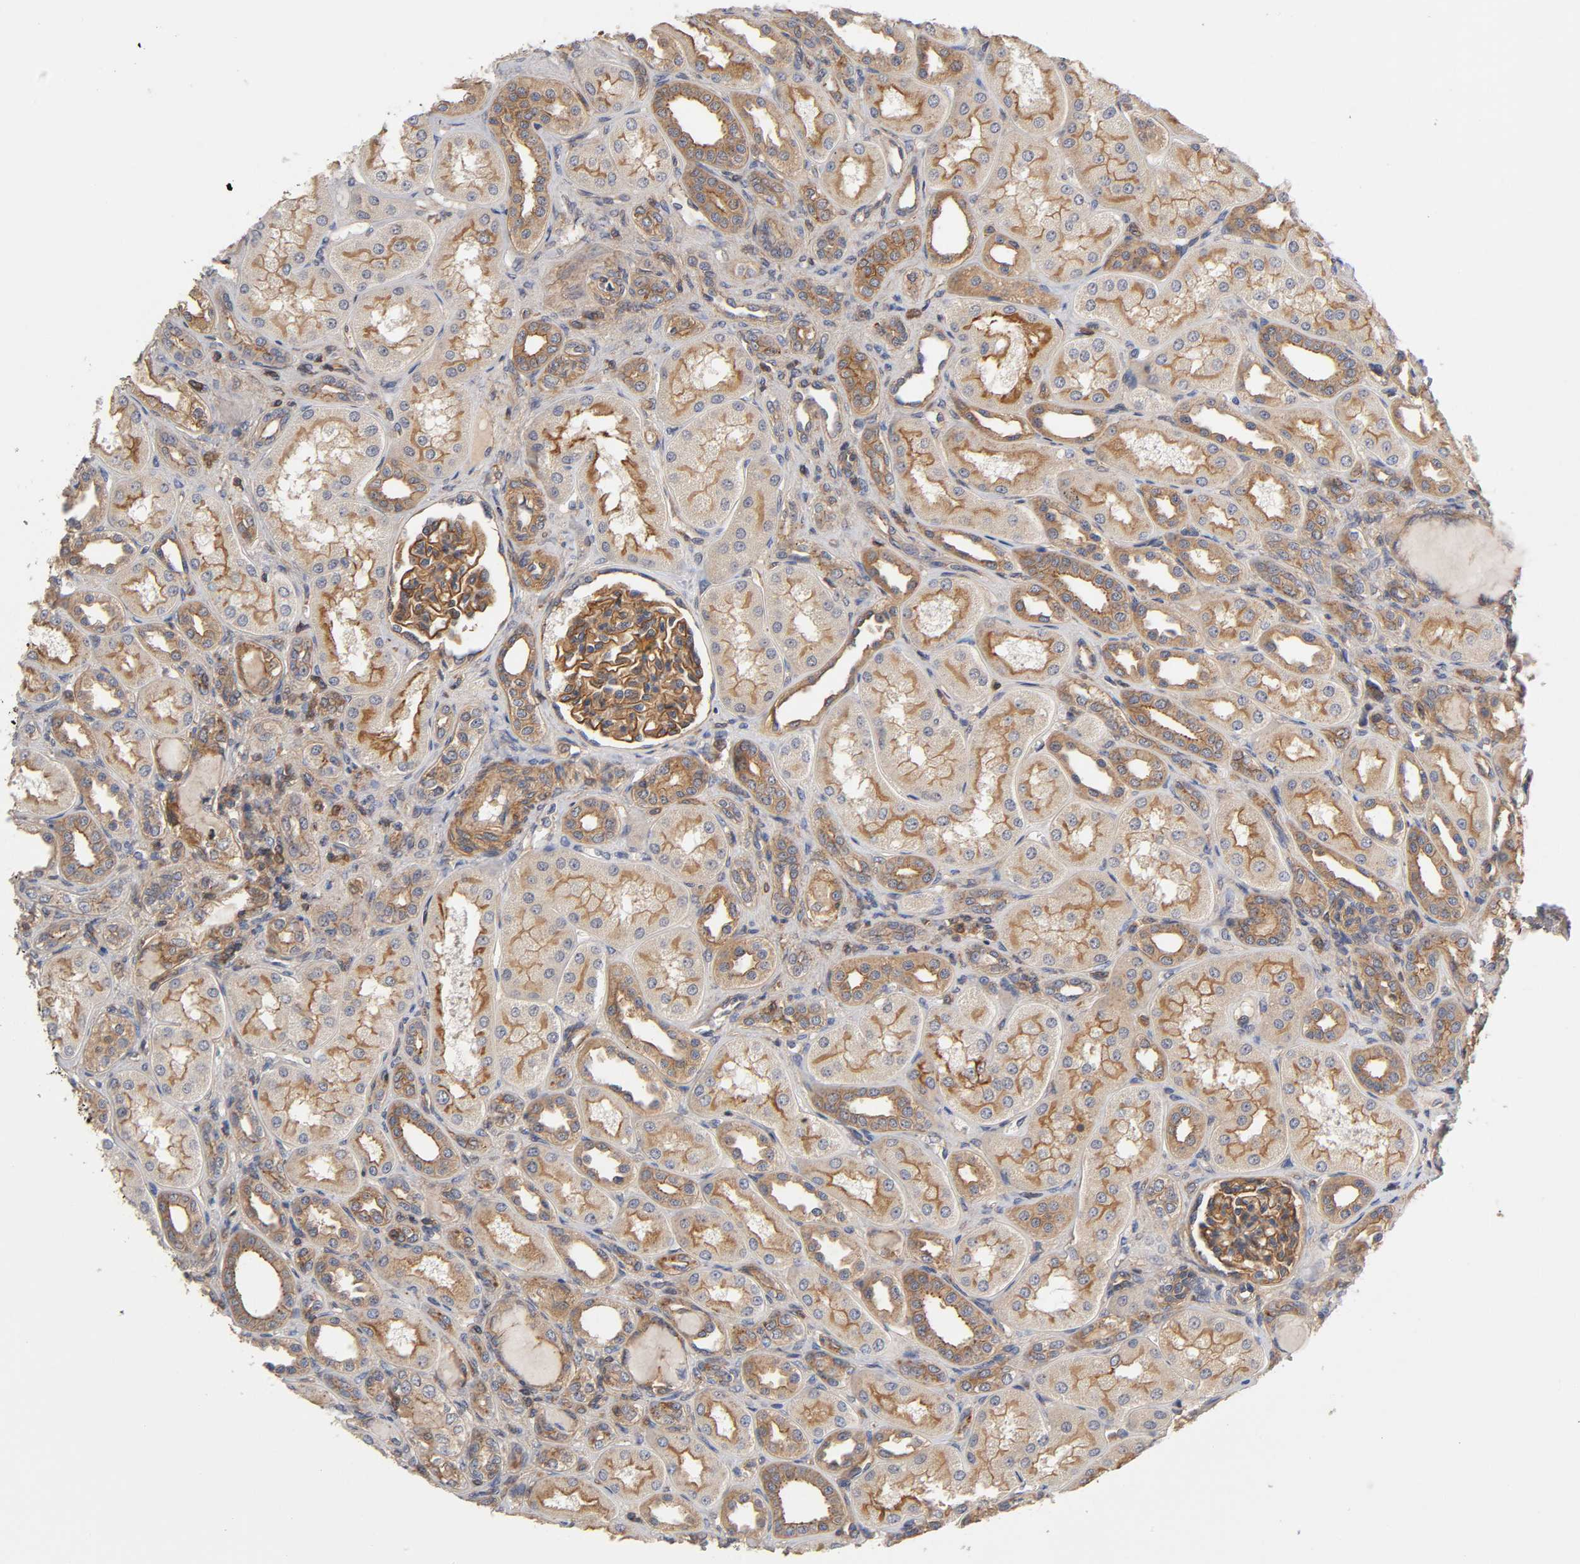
{"staining": {"intensity": "moderate", "quantity": ">75%", "location": "cytoplasmic/membranous"}, "tissue": "kidney", "cell_type": "Cells in glomeruli", "image_type": "normal", "snomed": [{"axis": "morphology", "description": "Normal tissue, NOS"}, {"axis": "topography", "description": "Kidney"}], "caption": "Kidney stained with DAB IHC shows medium levels of moderate cytoplasmic/membranous expression in approximately >75% of cells in glomeruli. The staining was performed using DAB to visualize the protein expression in brown, while the nuclei were stained in blue with hematoxylin (Magnification: 20x).", "gene": "LAMTOR2", "patient": {"sex": "male", "age": 7}}